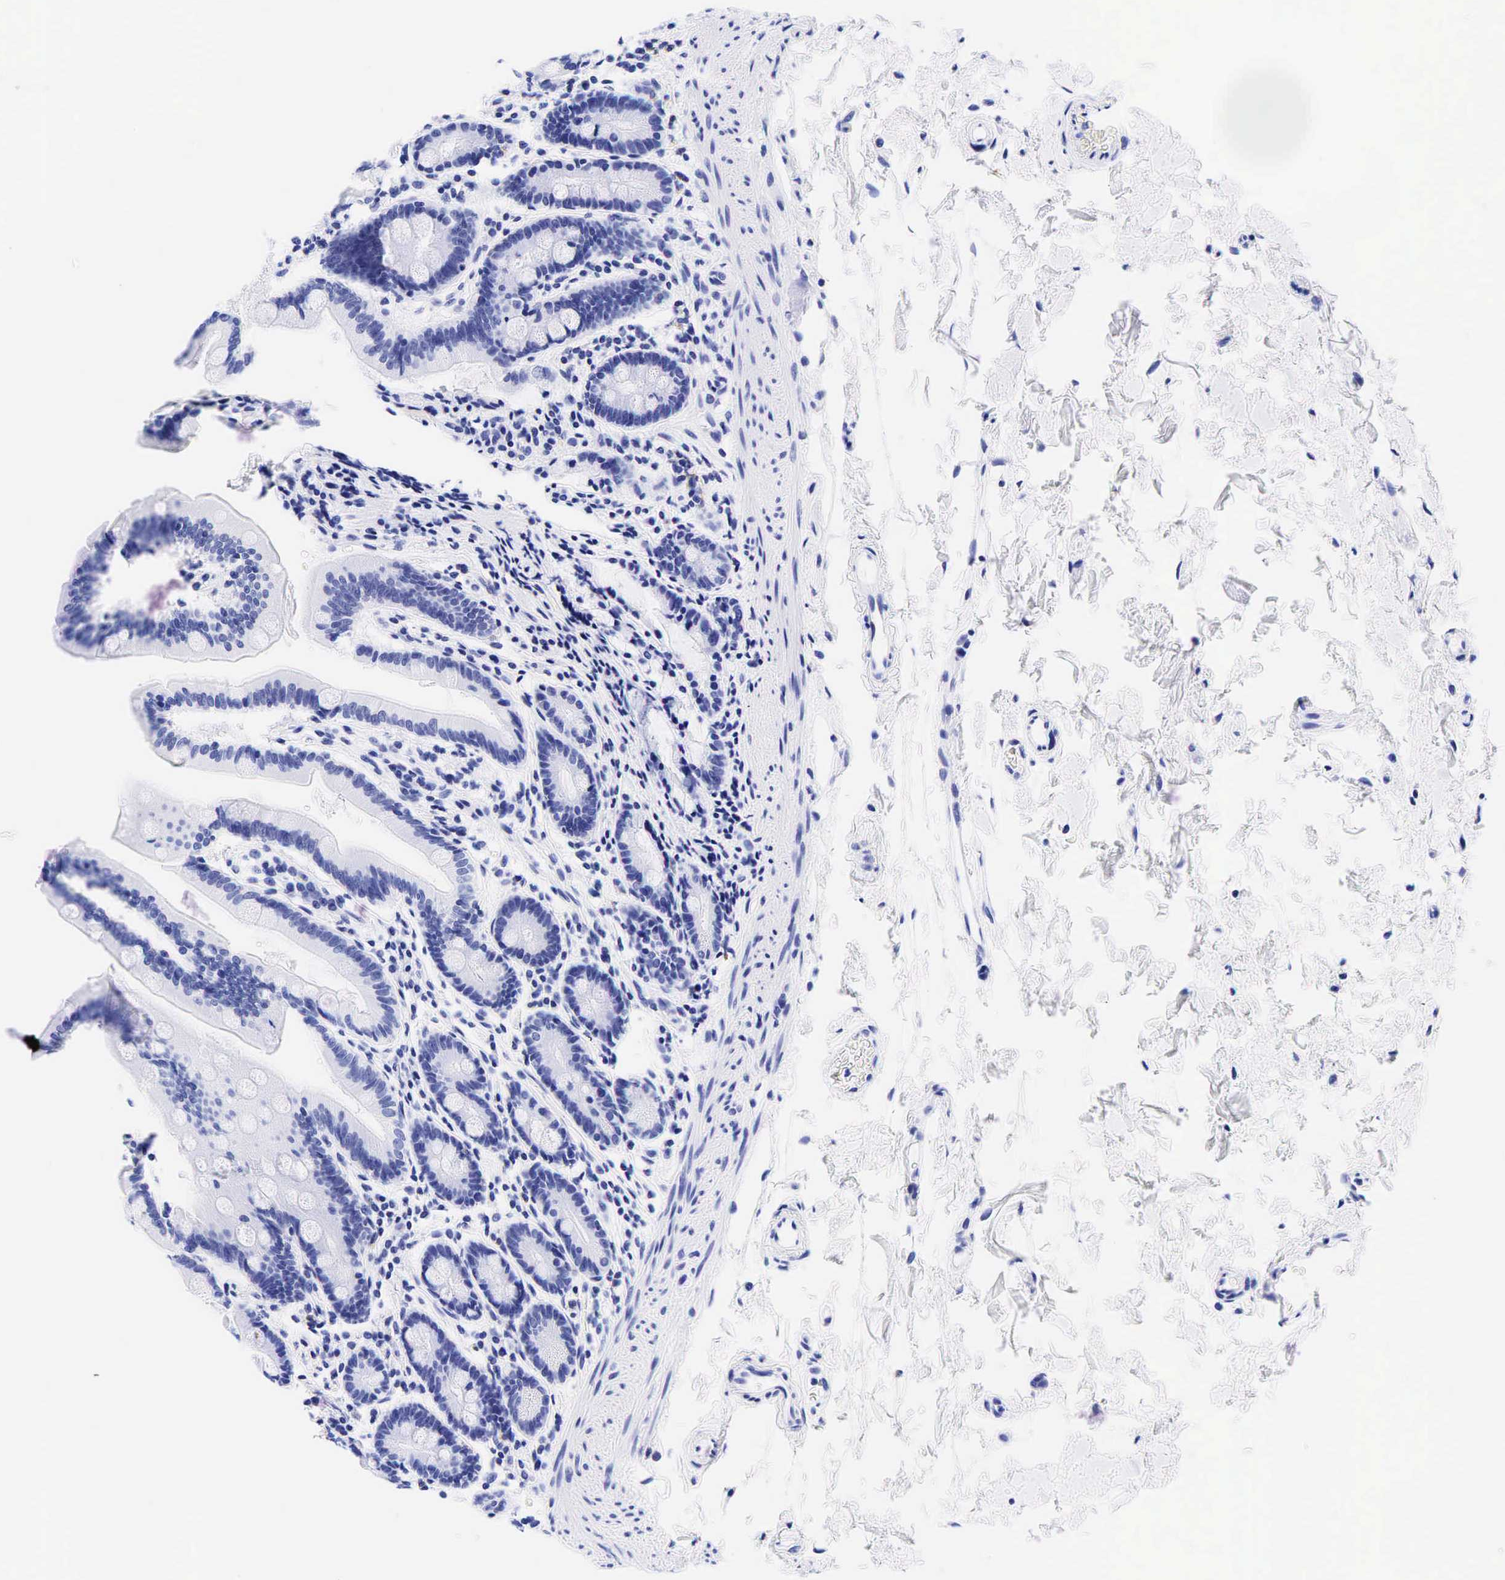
{"staining": {"intensity": "negative", "quantity": "none", "location": "none"}, "tissue": "duodenum", "cell_type": "Glandular cells", "image_type": "normal", "snomed": [{"axis": "morphology", "description": "Normal tissue, NOS"}, {"axis": "topography", "description": "Duodenum"}], "caption": "This is an IHC photomicrograph of benign duodenum. There is no expression in glandular cells.", "gene": "ESR1", "patient": {"sex": "female", "age": 77}}